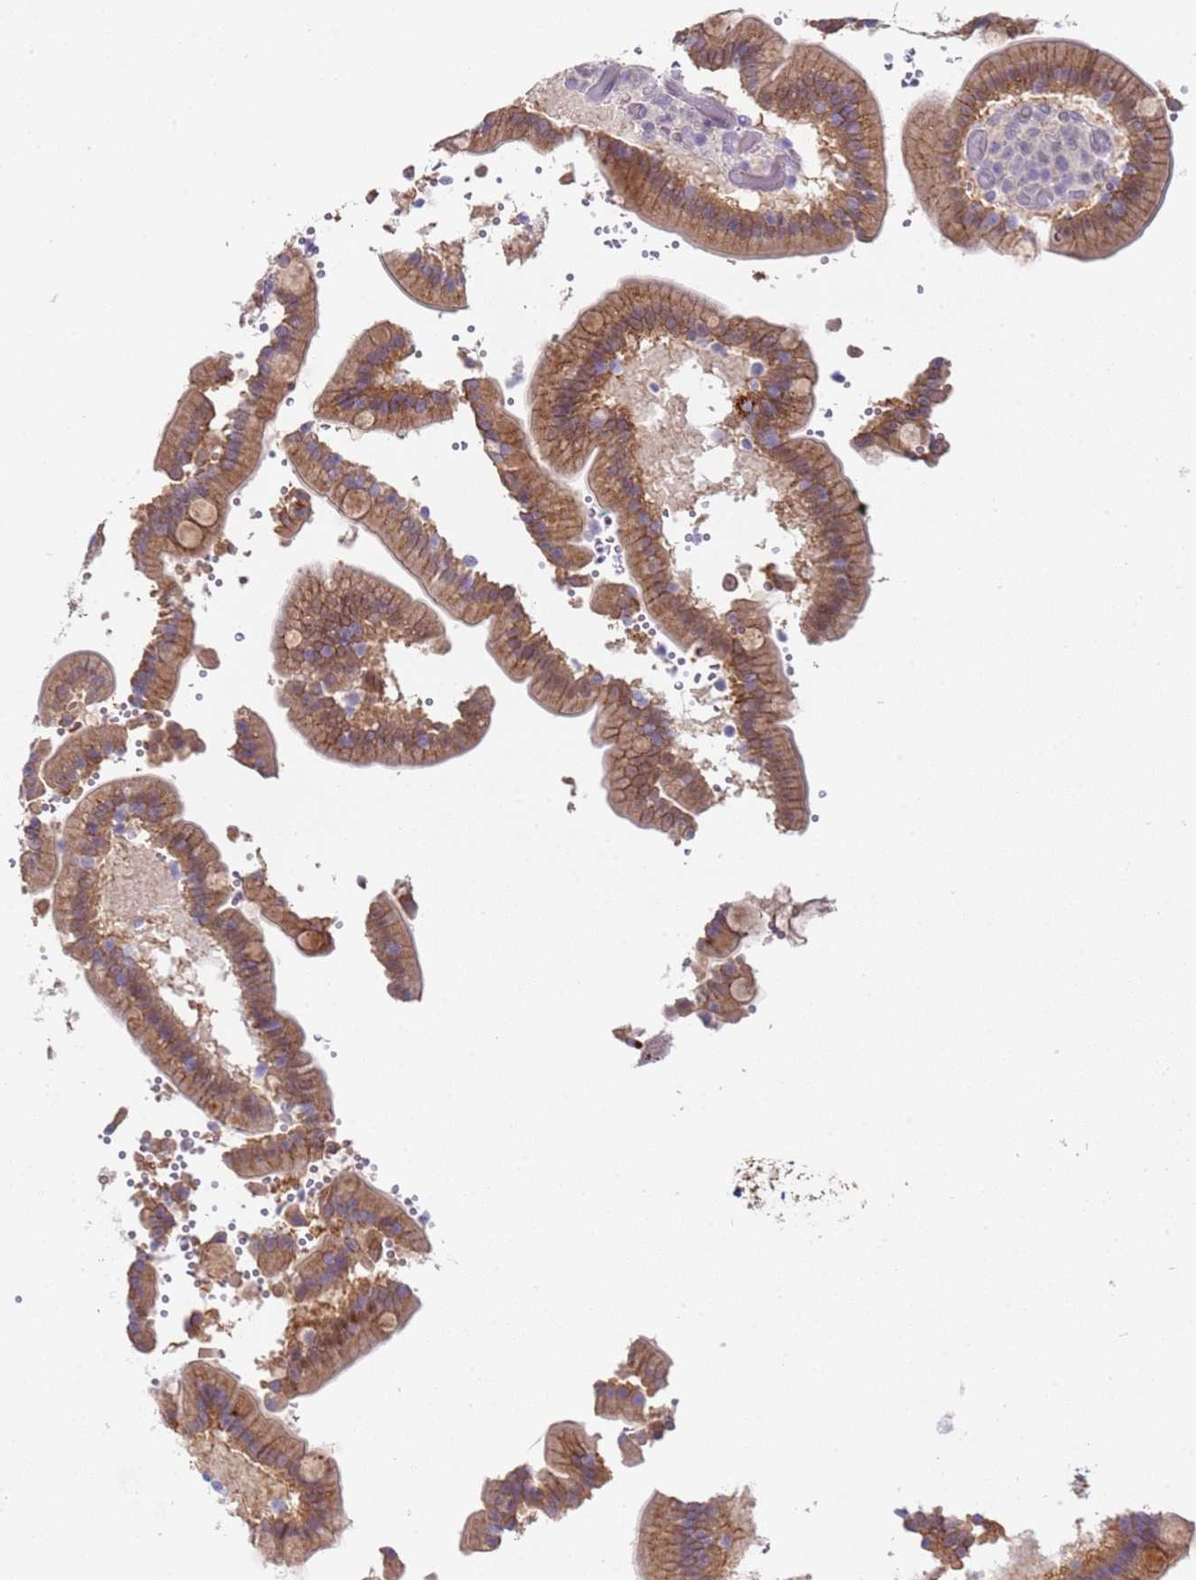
{"staining": {"intensity": "moderate", "quantity": ">75%", "location": "cytoplasmic/membranous,nuclear"}, "tissue": "duodenum", "cell_type": "Glandular cells", "image_type": "normal", "snomed": [{"axis": "morphology", "description": "Normal tissue, NOS"}, {"axis": "topography", "description": "Duodenum"}], "caption": "Protein expression analysis of unremarkable human duodenum reveals moderate cytoplasmic/membranous,nuclear positivity in about >75% of glandular cells. The staining is performed using DAB (3,3'-diaminobenzidine) brown chromogen to label protein expression. The nuclei are counter-stained blue using hematoxylin.", "gene": "TRMT10A", "patient": {"sex": "female", "age": 62}}